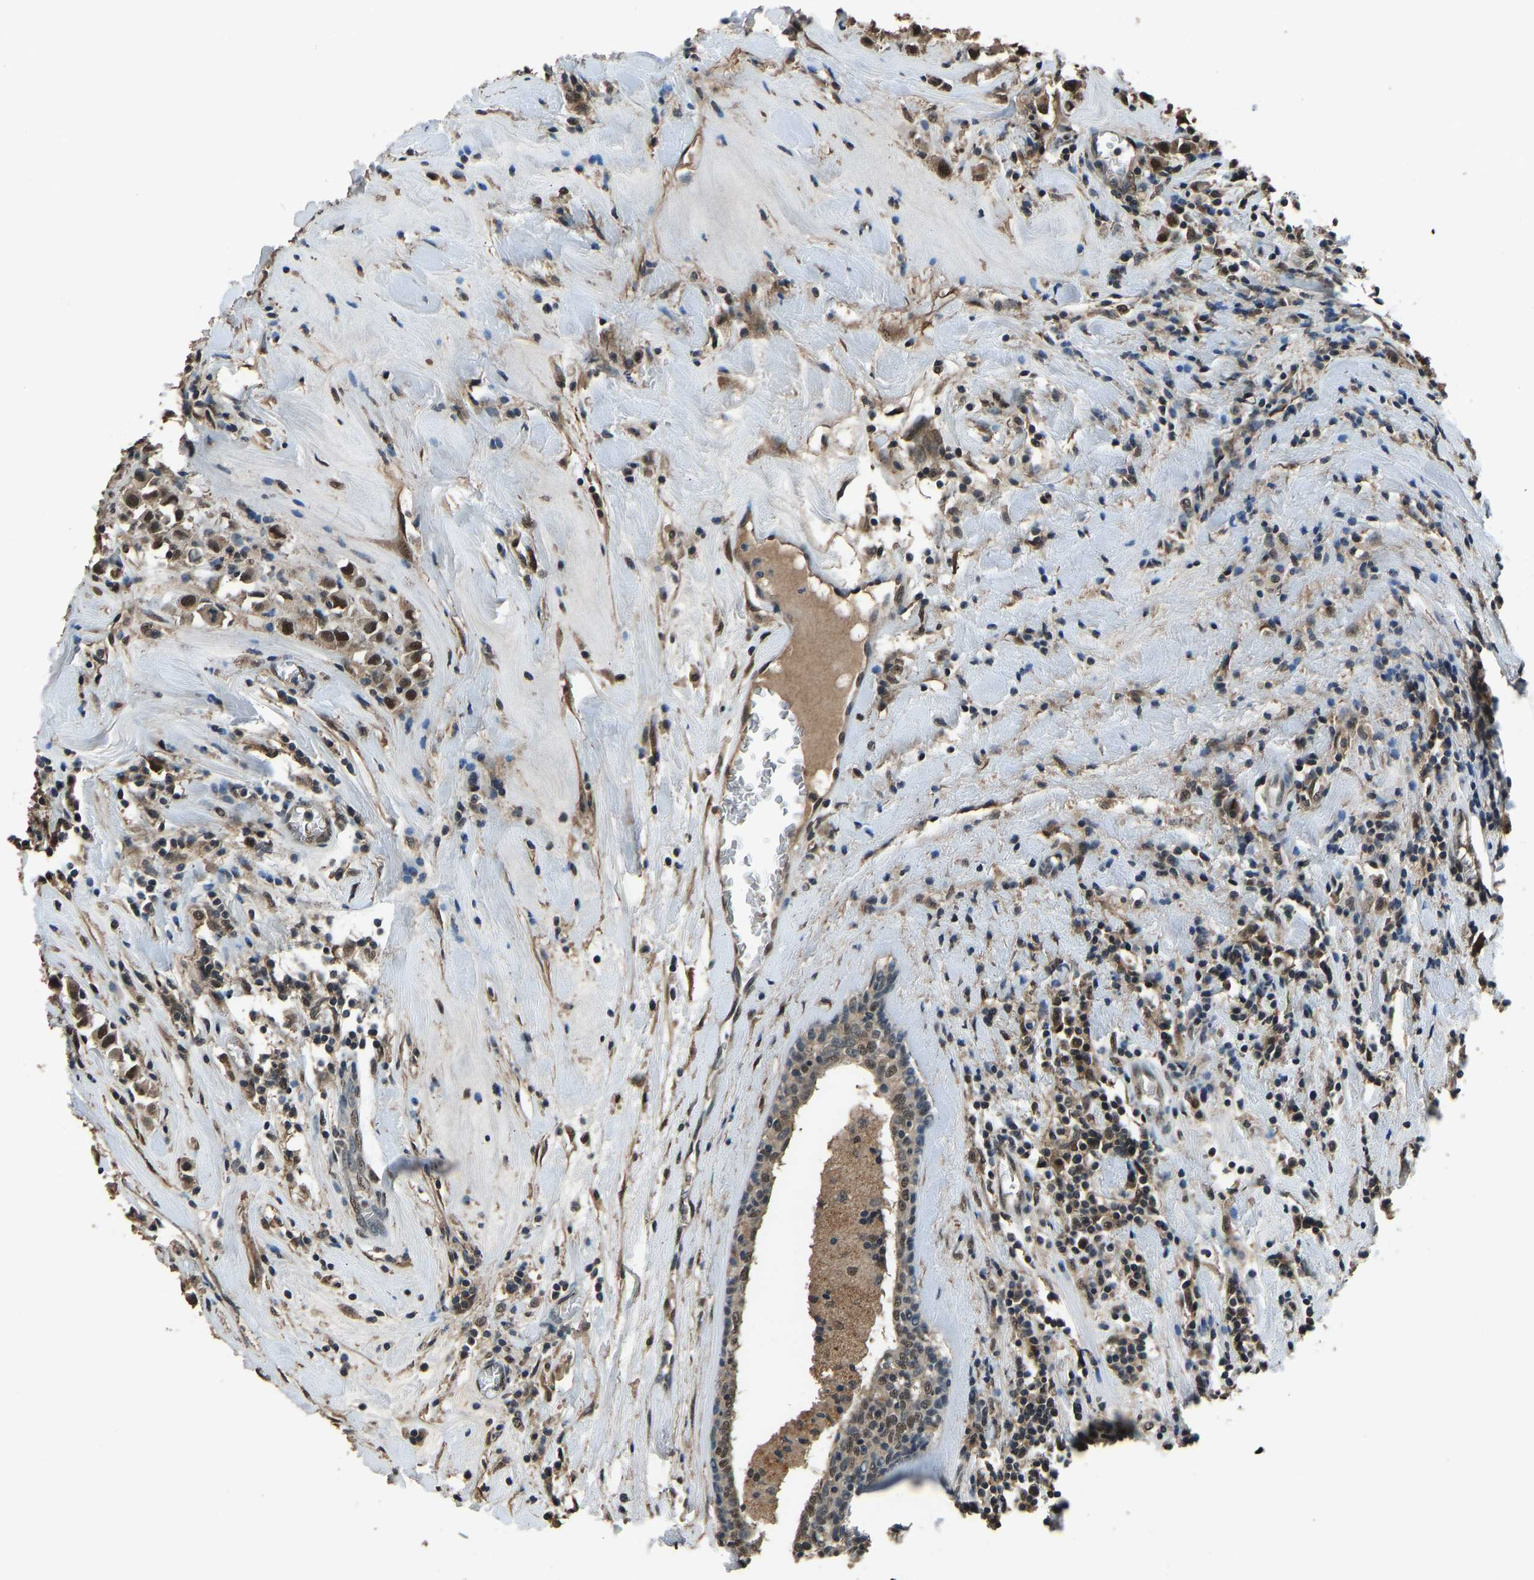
{"staining": {"intensity": "strong", "quantity": ">75%", "location": "nuclear"}, "tissue": "breast cancer", "cell_type": "Tumor cells", "image_type": "cancer", "snomed": [{"axis": "morphology", "description": "Duct carcinoma"}, {"axis": "topography", "description": "Breast"}], "caption": "Strong nuclear protein staining is seen in approximately >75% of tumor cells in invasive ductal carcinoma (breast).", "gene": "TOX4", "patient": {"sex": "female", "age": 61}}